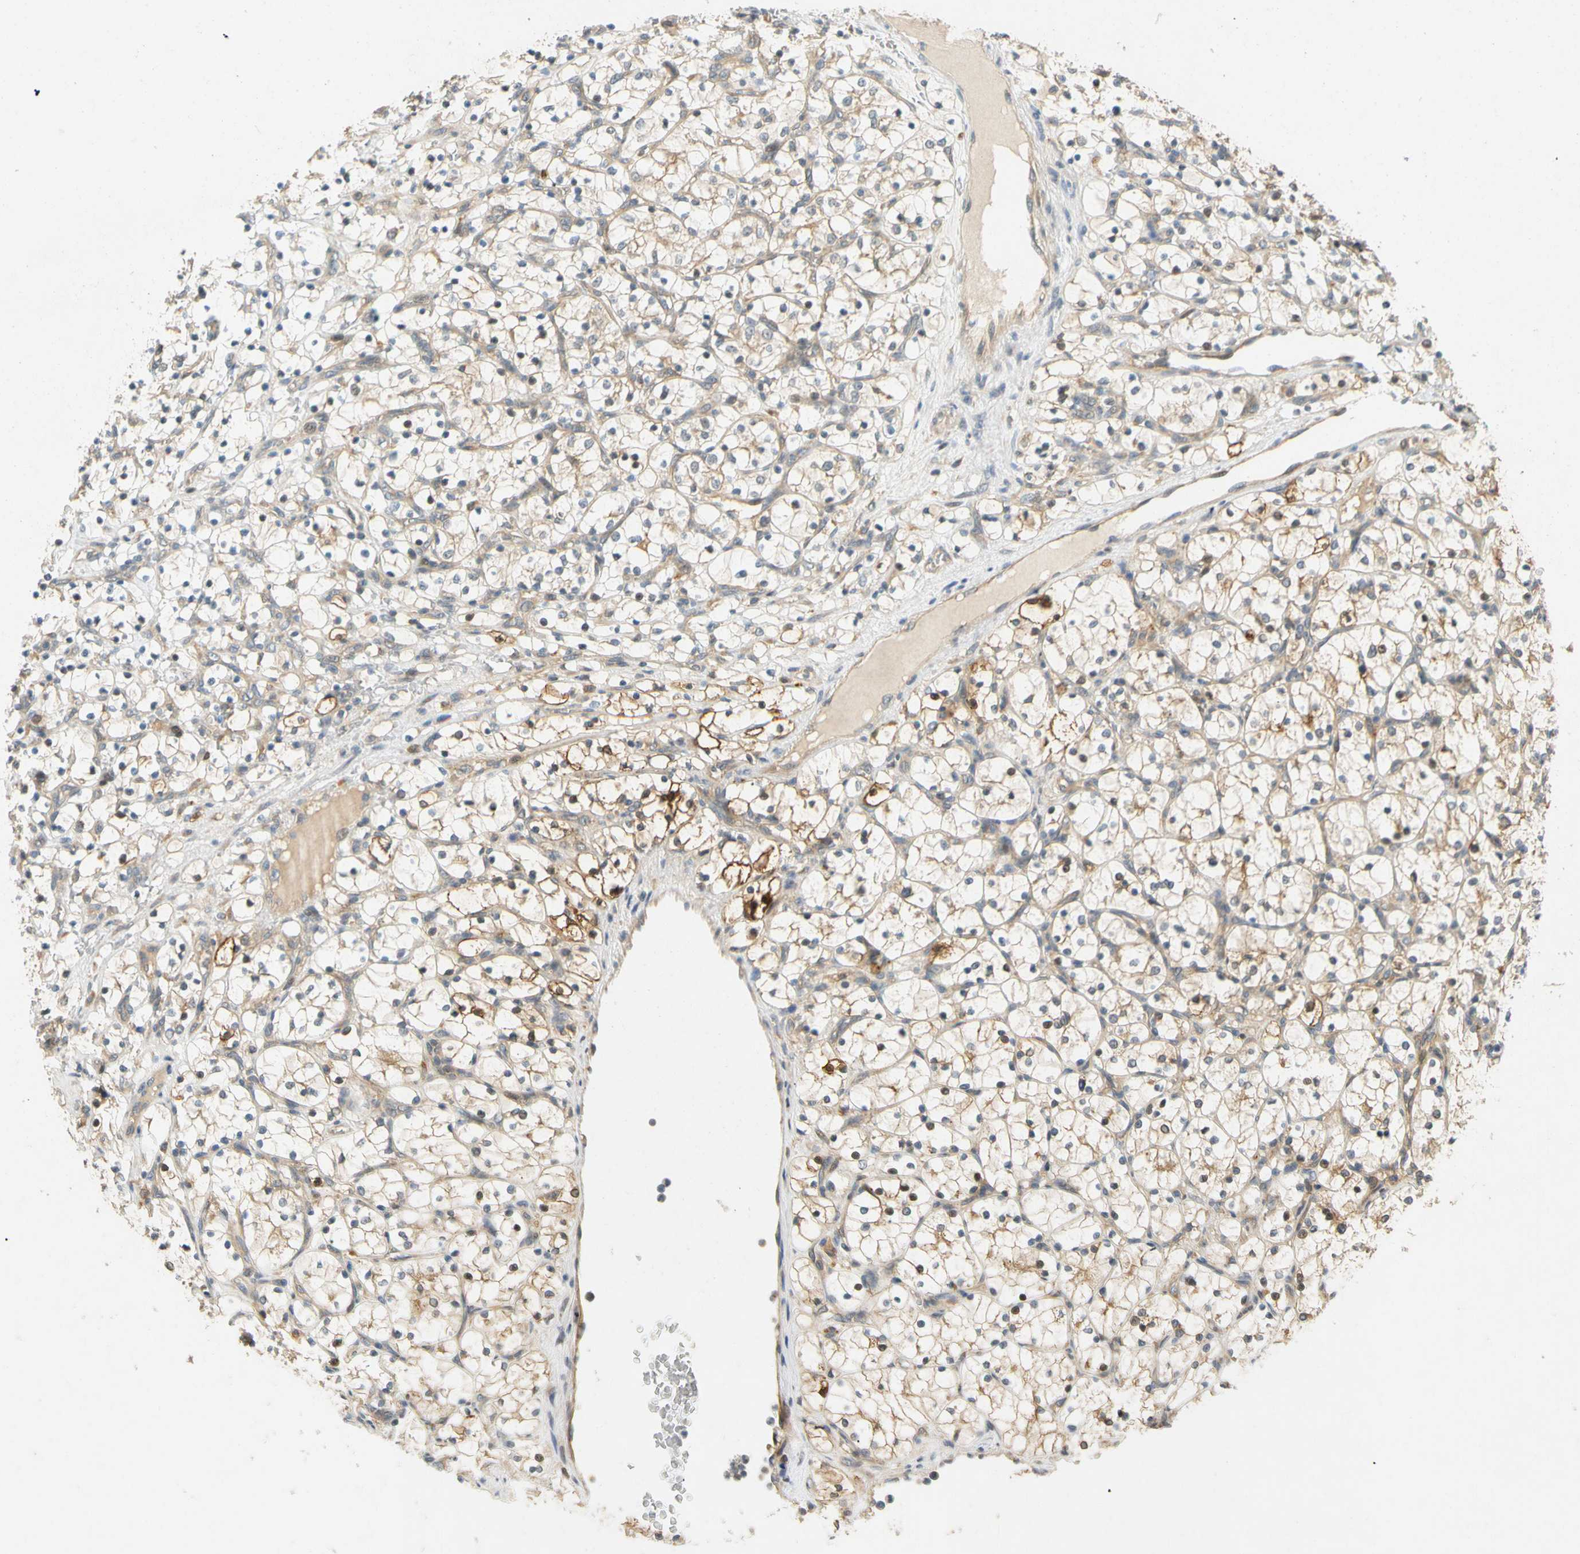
{"staining": {"intensity": "weak", "quantity": "25%-75%", "location": "cytoplasmic/membranous"}, "tissue": "renal cancer", "cell_type": "Tumor cells", "image_type": "cancer", "snomed": [{"axis": "morphology", "description": "Adenocarcinoma, NOS"}, {"axis": "topography", "description": "Kidney"}], "caption": "DAB immunohistochemical staining of adenocarcinoma (renal) exhibits weak cytoplasmic/membranous protein expression in approximately 25%-75% of tumor cells.", "gene": "GATD1", "patient": {"sex": "female", "age": 69}}